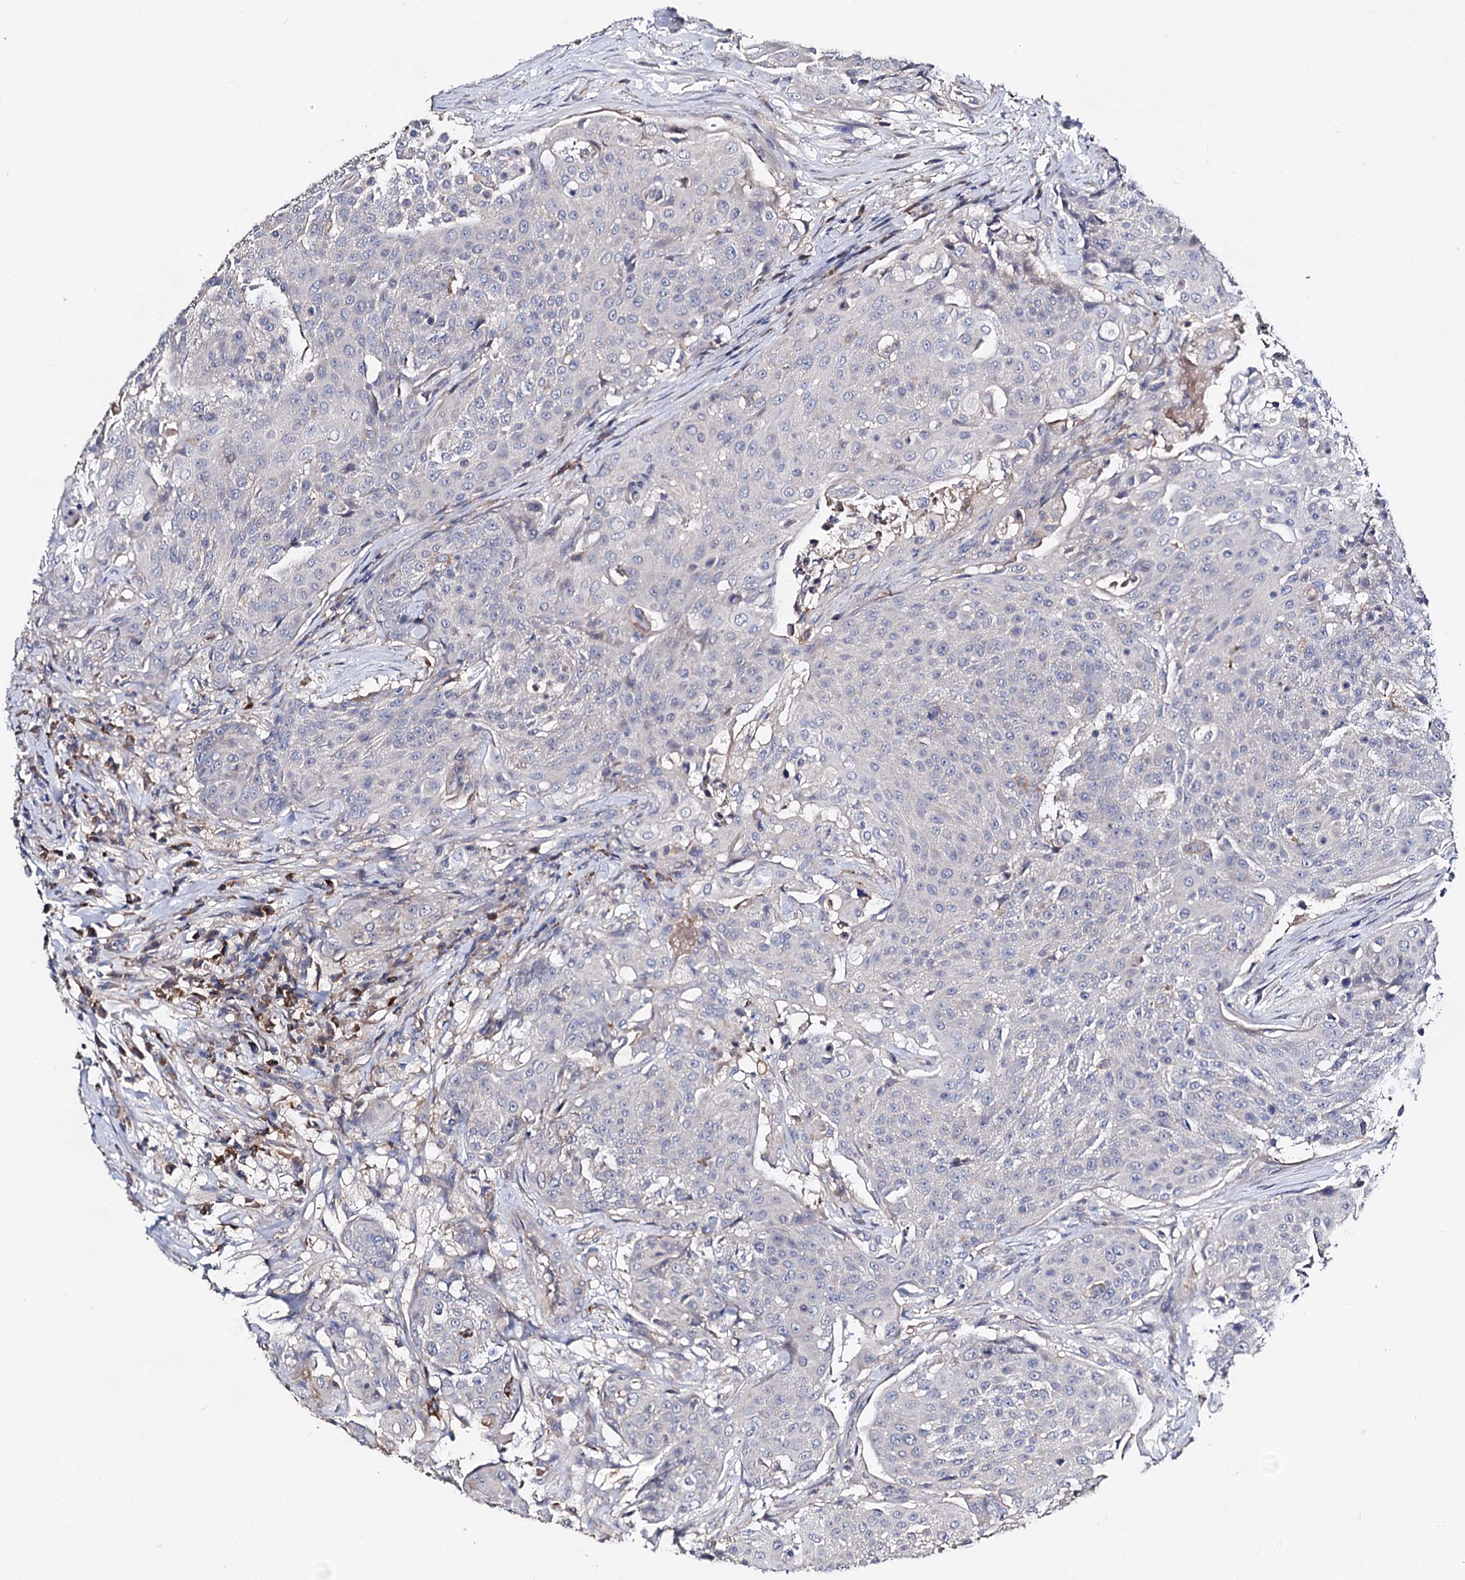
{"staining": {"intensity": "negative", "quantity": "none", "location": "none"}, "tissue": "urothelial cancer", "cell_type": "Tumor cells", "image_type": "cancer", "snomed": [{"axis": "morphology", "description": "Urothelial carcinoma, High grade"}, {"axis": "topography", "description": "Urinary bladder"}], "caption": "Photomicrograph shows no significant protein expression in tumor cells of urothelial cancer.", "gene": "HVCN1", "patient": {"sex": "female", "age": 63}}